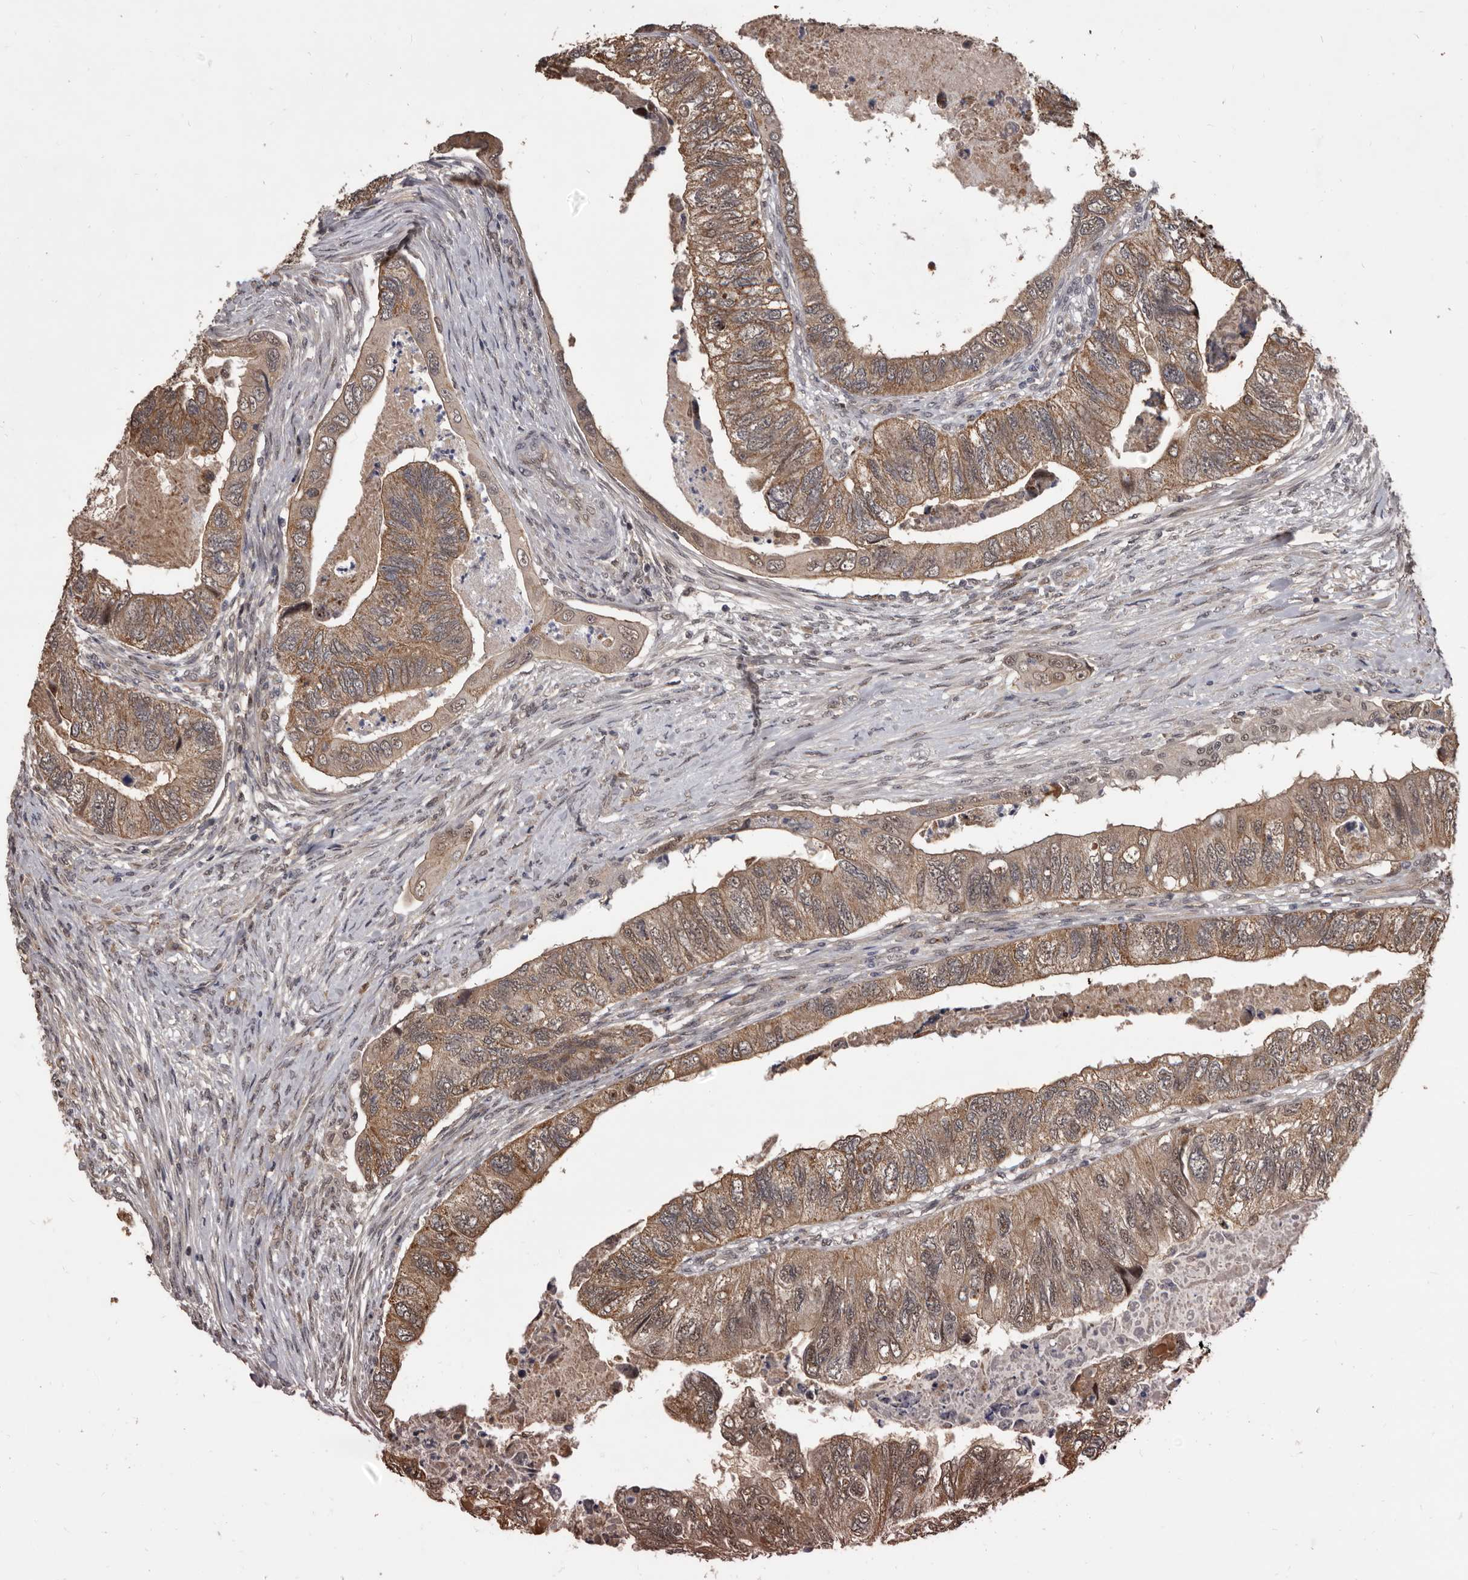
{"staining": {"intensity": "moderate", "quantity": ">75%", "location": "cytoplasmic/membranous"}, "tissue": "colorectal cancer", "cell_type": "Tumor cells", "image_type": "cancer", "snomed": [{"axis": "morphology", "description": "Adenocarcinoma, NOS"}, {"axis": "topography", "description": "Rectum"}], "caption": "This histopathology image reveals IHC staining of colorectal cancer (adenocarcinoma), with medium moderate cytoplasmic/membranous staining in about >75% of tumor cells.", "gene": "AHR", "patient": {"sex": "male", "age": 63}}